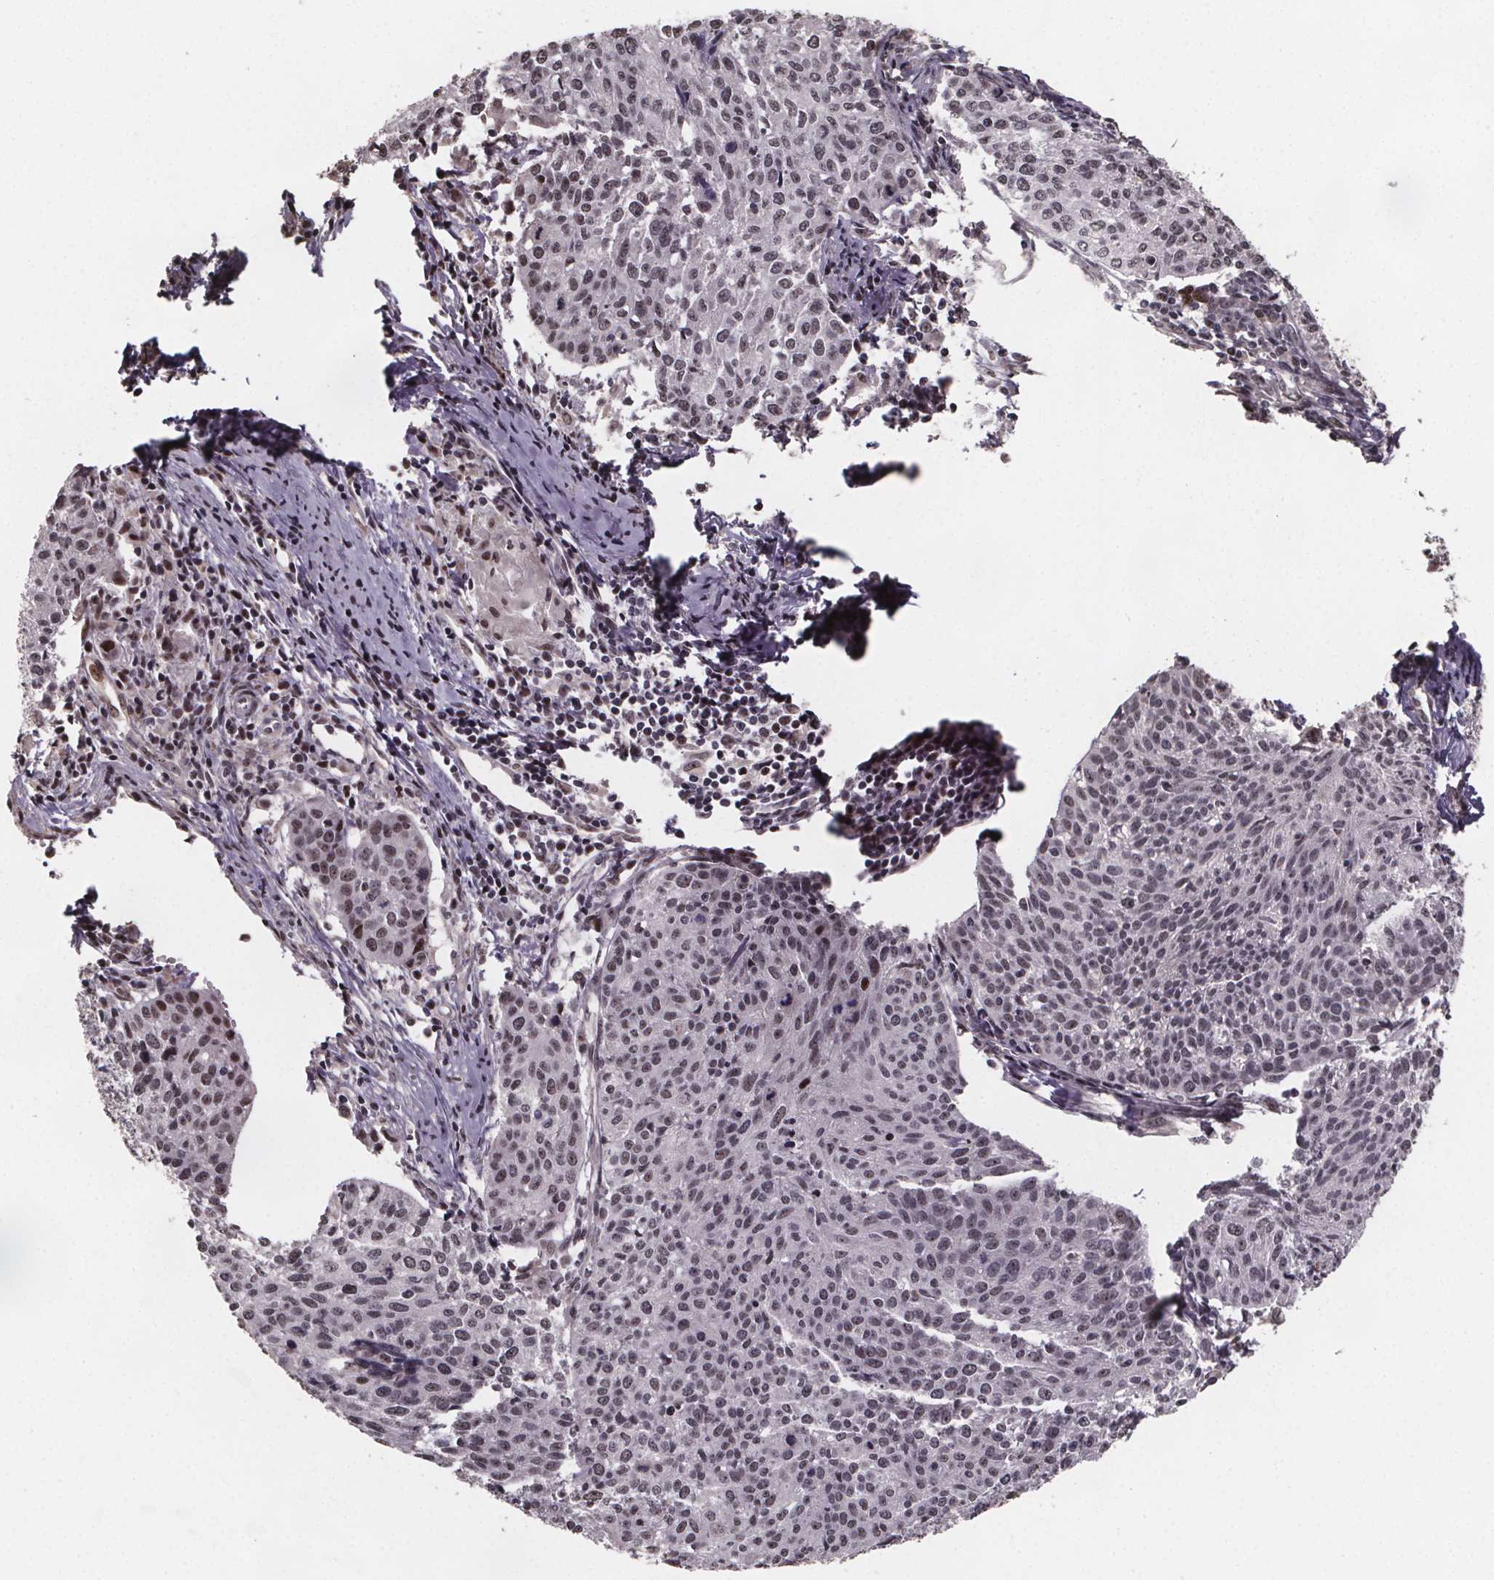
{"staining": {"intensity": "weak", "quantity": "25%-75%", "location": "nuclear"}, "tissue": "cervical cancer", "cell_type": "Tumor cells", "image_type": "cancer", "snomed": [{"axis": "morphology", "description": "Squamous cell carcinoma, NOS"}, {"axis": "topography", "description": "Cervix"}], "caption": "A brown stain labels weak nuclear staining of a protein in human cervical squamous cell carcinoma tumor cells.", "gene": "U2SURP", "patient": {"sex": "female", "age": 38}}